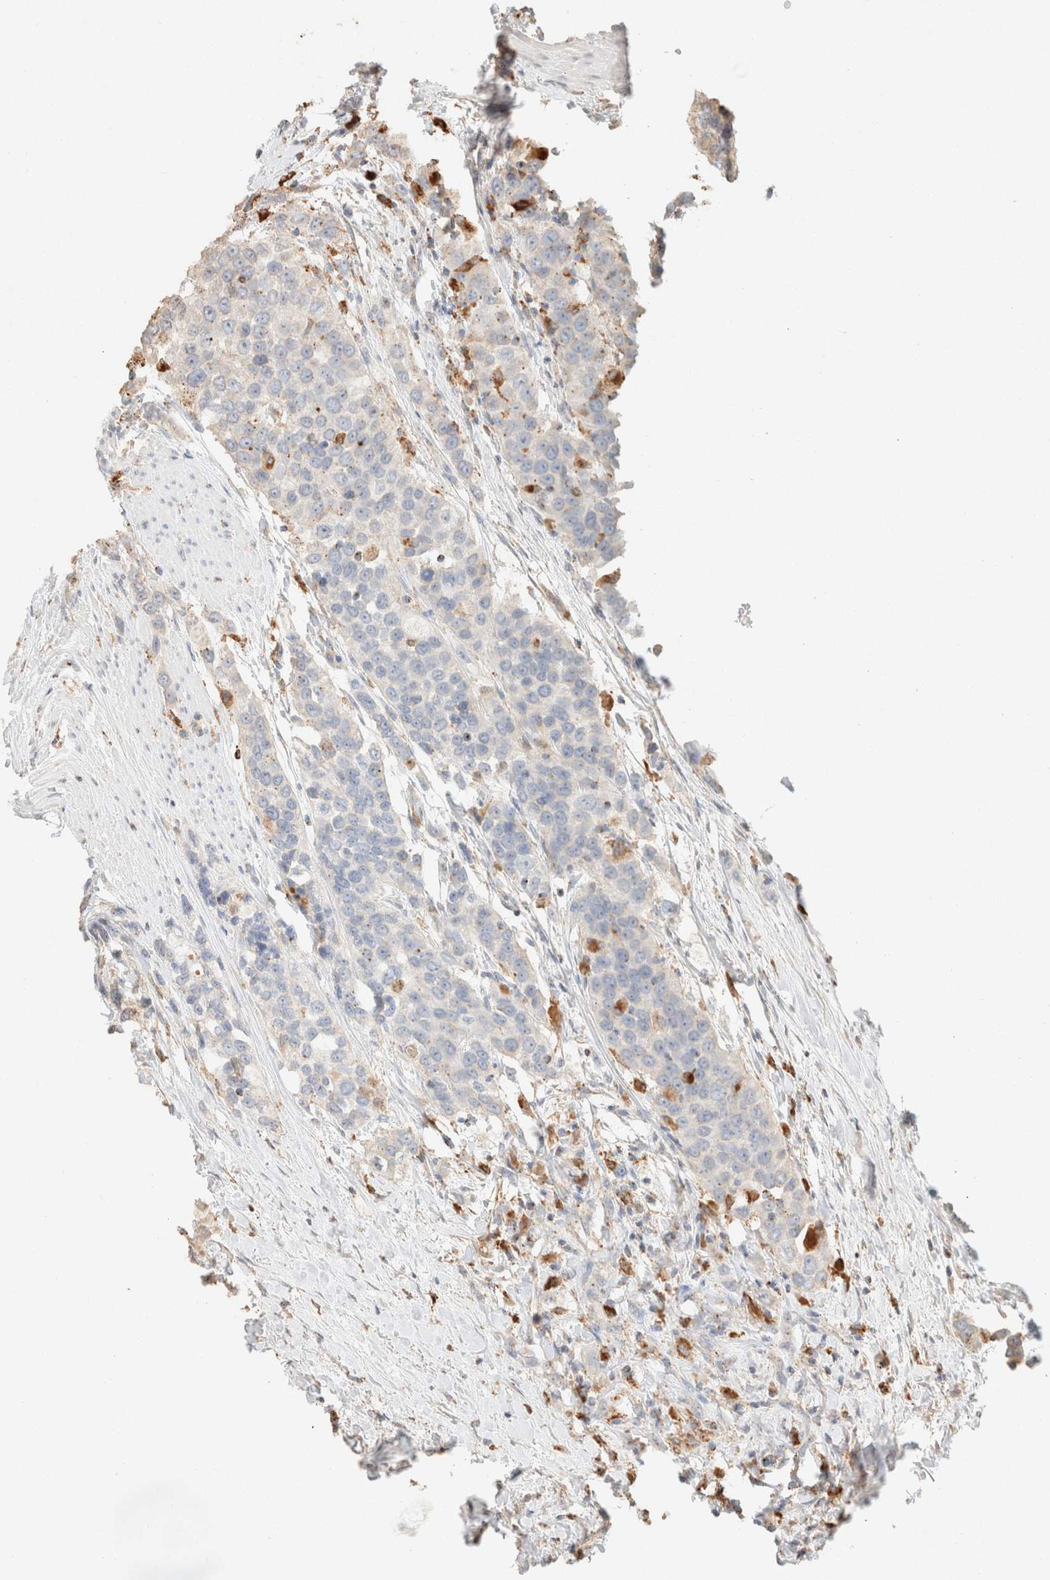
{"staining": {"intensity": "negative", "quantity": "none", "location": "none"}, "tissue": "urothelial cancer", "cell_type": "Tumor cells", "image_type": "cancer", "snomed": [{"axis": "morphology", "description": "Urothelial carcinoma, High grade"}, {"axis": "topography", "description": "Urinary bladder"}], "caption": "IHC of human high-grade urothelial carcinoma shows no expression in tumor cells.", "gene": "CTSC", "patient": {"sex": "female", "age": 80}}